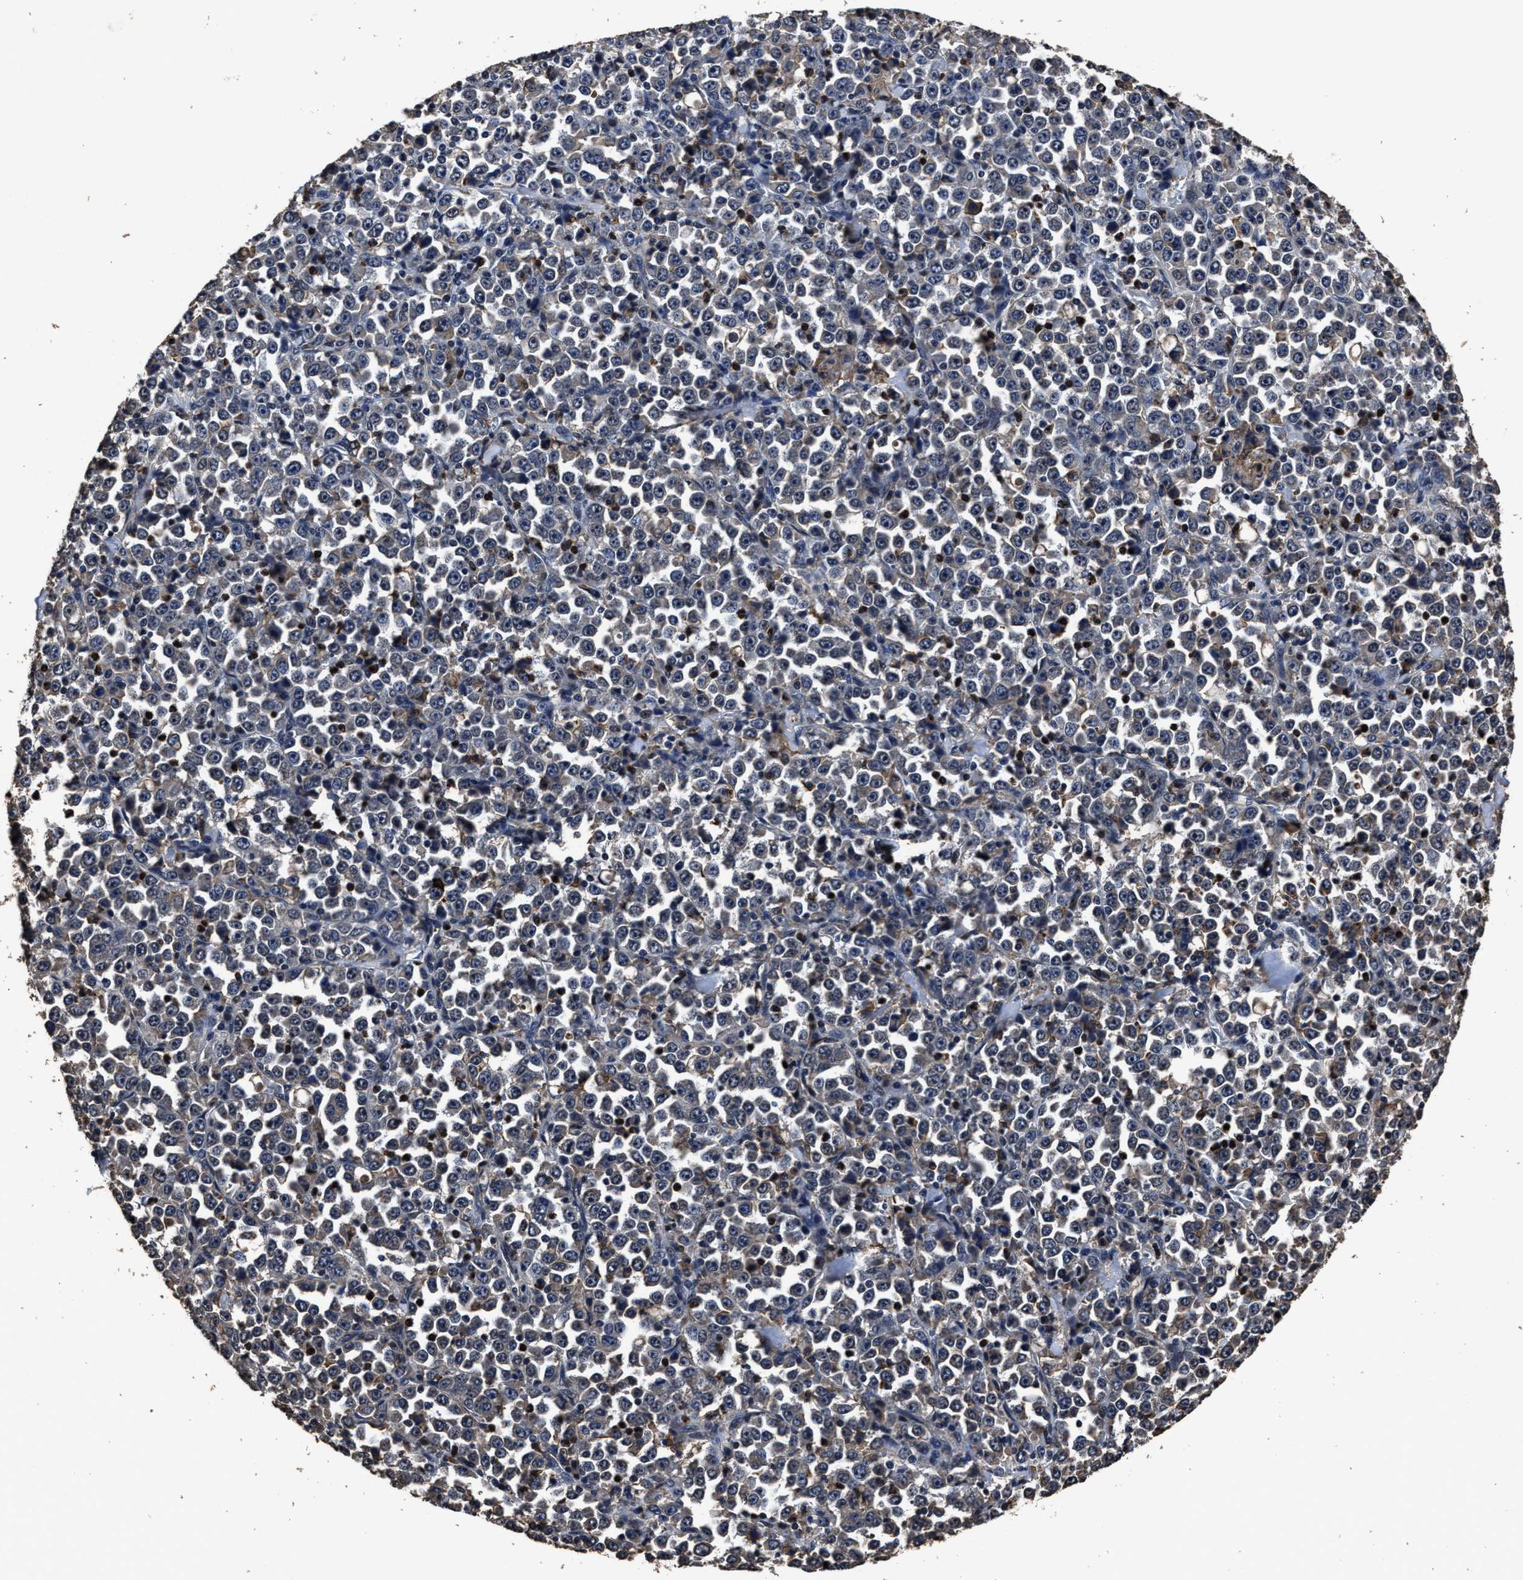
{"staining": {"intensity": "moderate", "quantity": "25%-75%", "location": "cytoplasmic/membranous"}, "tissue": "stomach cancer", "cell_type": "Tumor cells", "image_type": "cancer", "snomed": [{"axis": "morphology", "description": "Normal tissue, NOS"}, {"axis": "morphology", "description": "Adenocarcinoma, NOS"}, {"axis": "topography", "description": "Stomach, upper"}, {"axis": "topography", "description": "Stomach"}], "caption": "Immunohistochemistry (IHC) image of human stomach adenocarcinoma stained for a protein (brown), which reveals medium levels of moderate cytoplasmic/membranous expression in approximately 25%-75% of tumor cells.", "gene": "RSBN1L", "patient": {"sex": "male", "age": 59}}